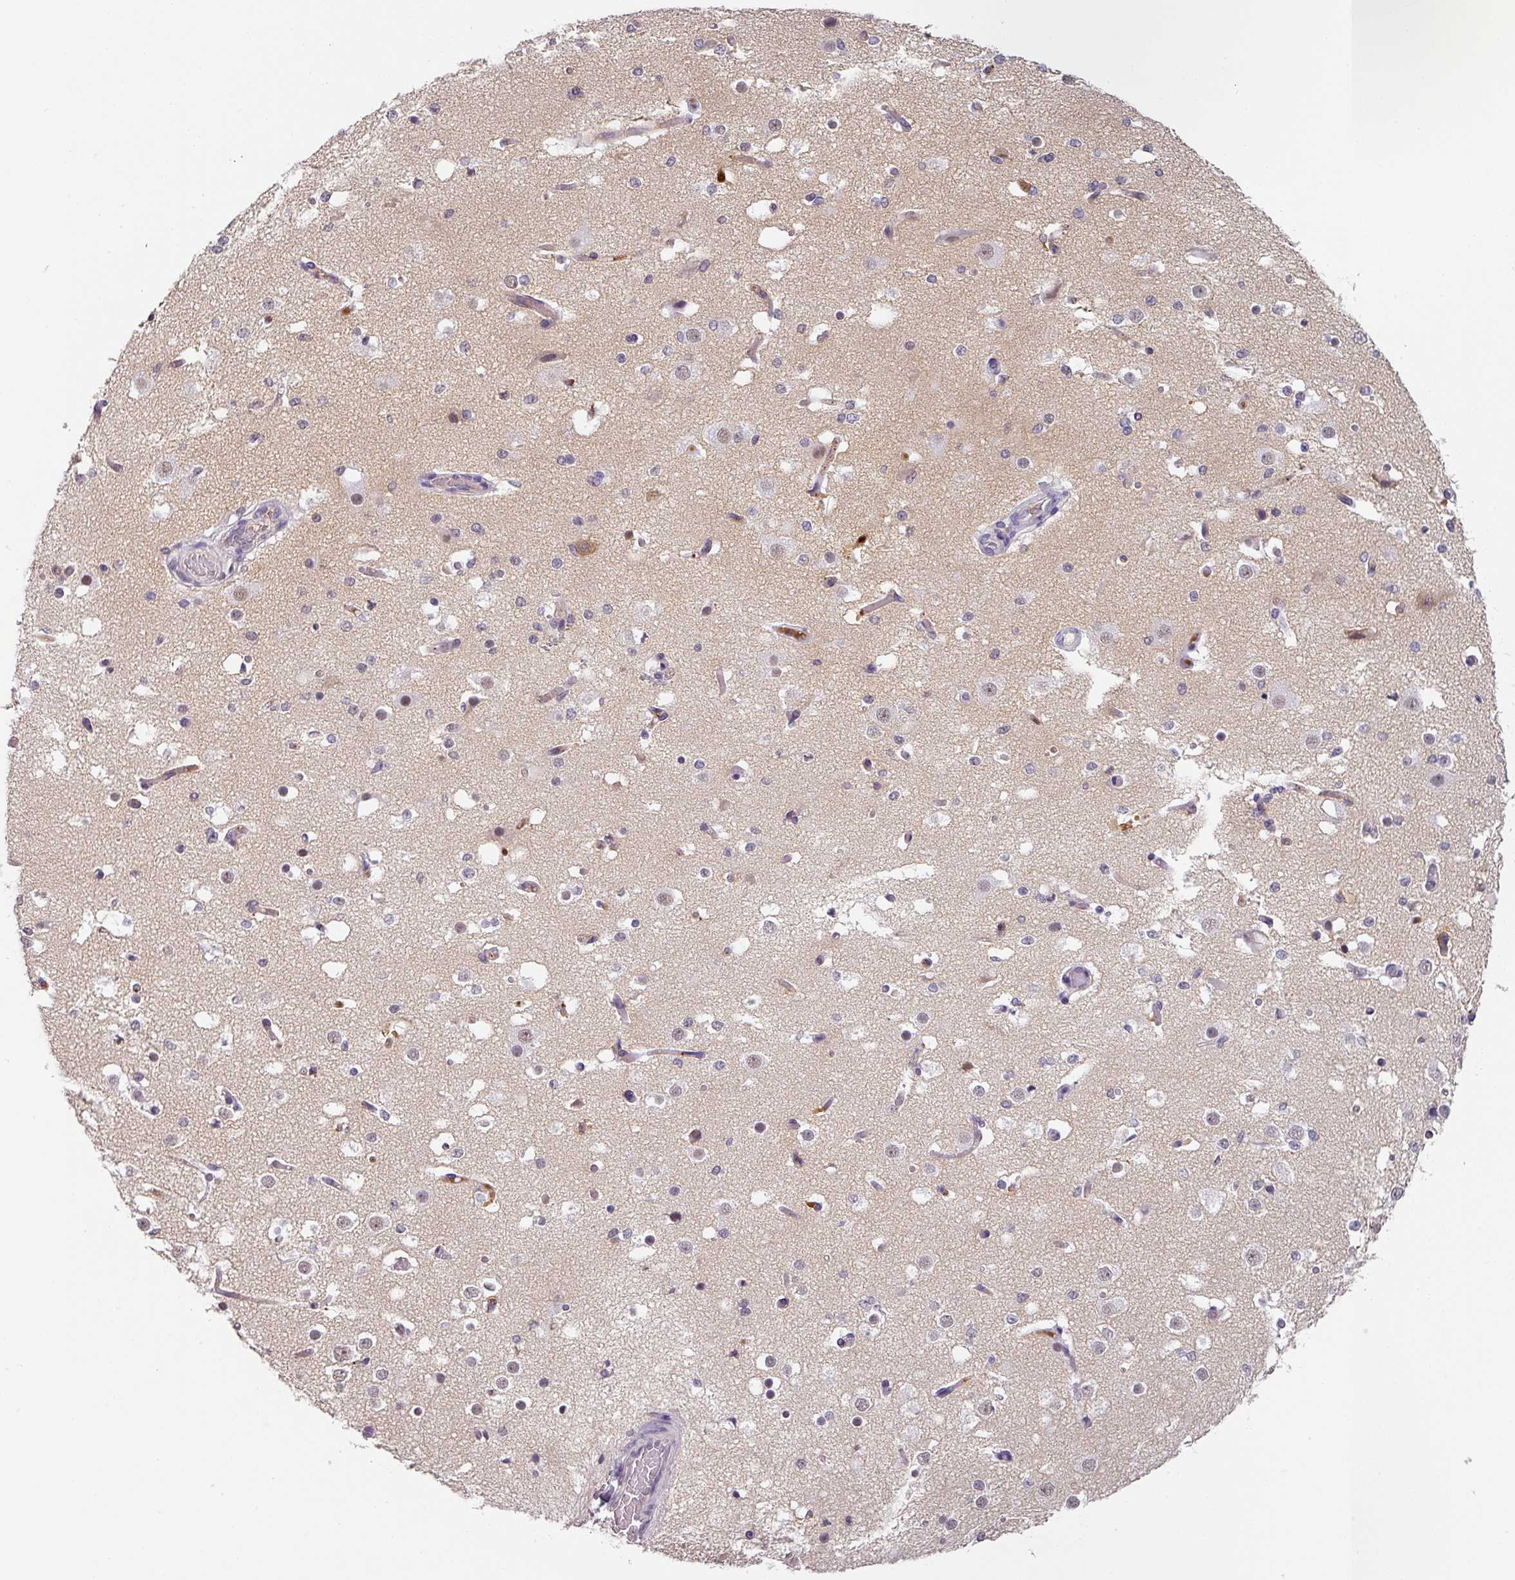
{"staining": {"intensity": "negative", "quantity": "none", "location": "none"}, "tissue": "cerebral cortex", "cell_type": "Endothelial cells", "image_type": "normal", "snomed": [{"axis": "morphology", "description": "Normal tissue, NOS"}, {"axis": "morphology", "description": "Inflammation, NOS"}, {"axis": "topography", "description": "Cerebral cortex"}], "caption": "Immunohistochemistry (IHC) image of benign cerebral cortex stained for a protein (brown), which displays no staining in endothelial cells. (Stains: DAB immunohistochemistry with hematoxylin counter stain, Microscopy: brightfield microscopy at high magnification).", "gene": "C1QB", "patient": {"sex": "male", "age": 6}}